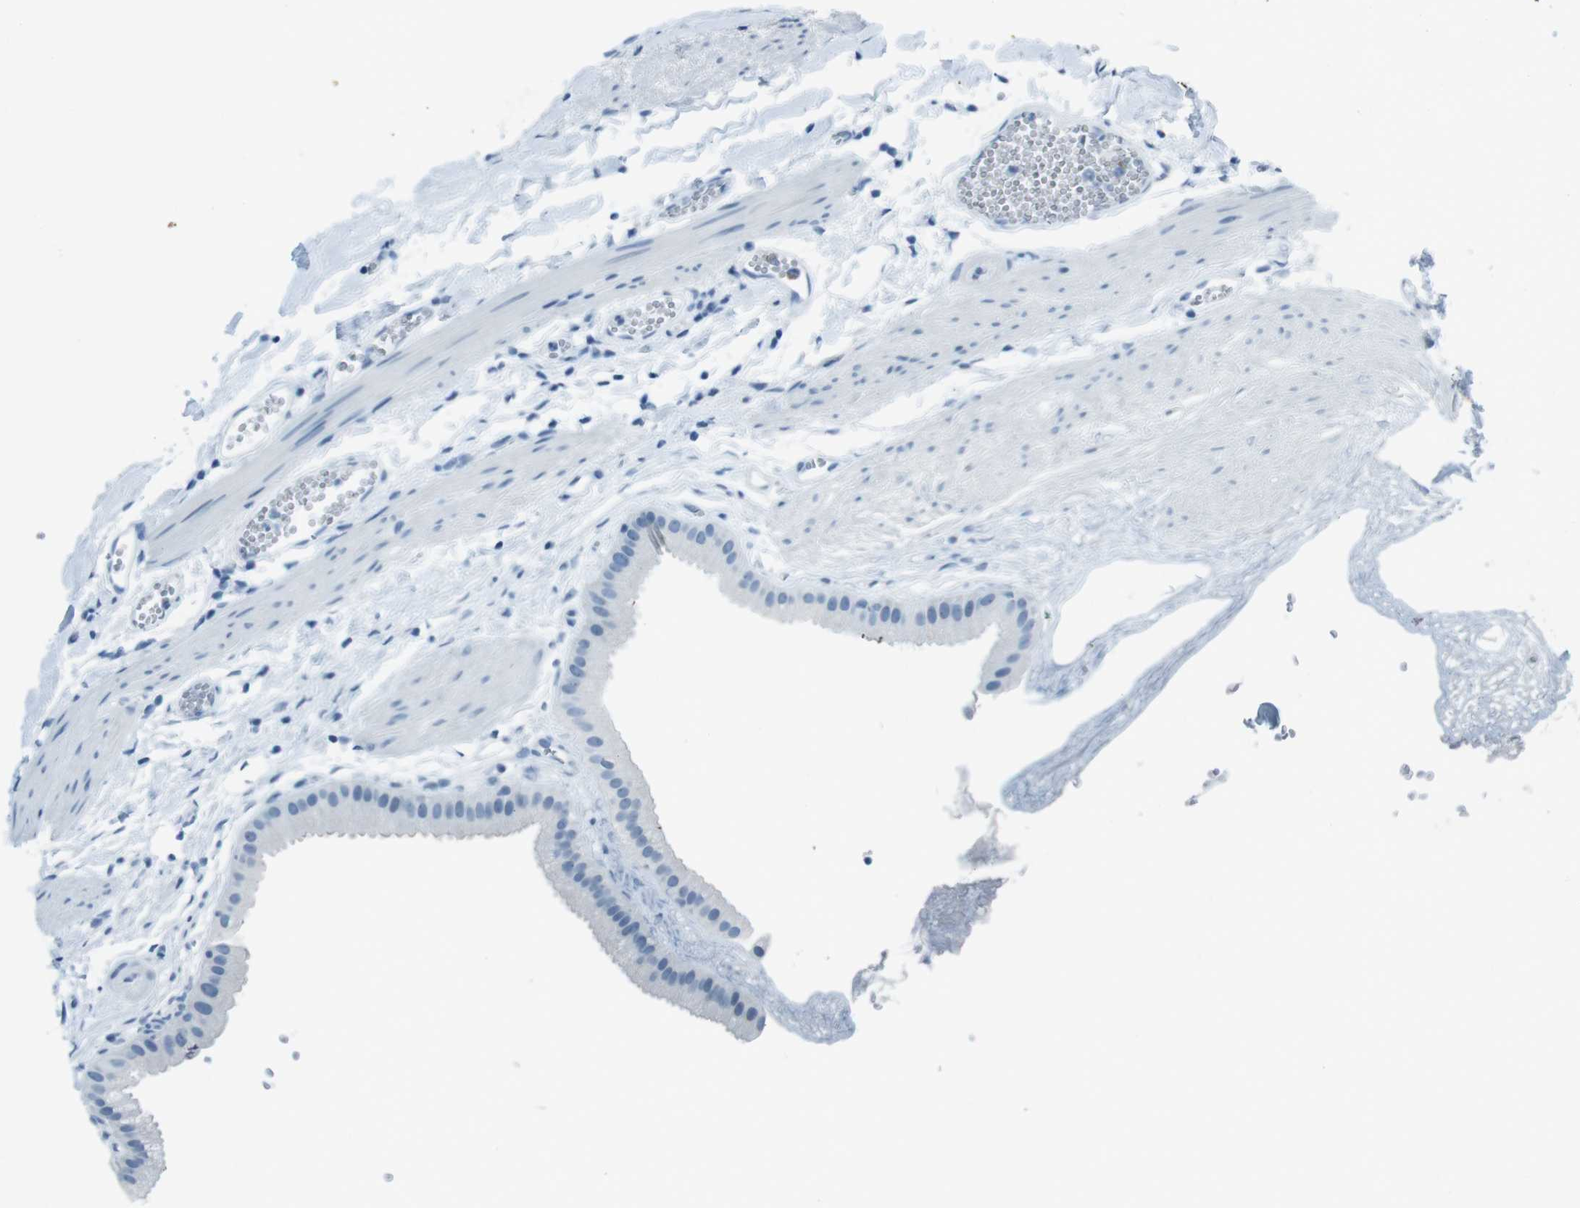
{"staining": {"intensity": "negative", "quantity": "none", "location": "none"}, "tissue": "gallbladder", "cell_type": "Glandular cells", "image_type": "normal", "snomed": [{"axis": "morphology", "description": "Normal tissue, NOS"}, {"axis": "topography", "description": "Gallbladder"}], "caption": "This is a photomicrograph of immunohistochemistry (IHC) staining of benign gallbladder, which shows no staining in glandular cells. The staining is performed using DAB (3,3'-diaminobenzidine) brown chromogen with nuclei counter-stained in using hematoxylin.", "gene": "TMEM207", "patient": {"sex": "female", "age": 64}}